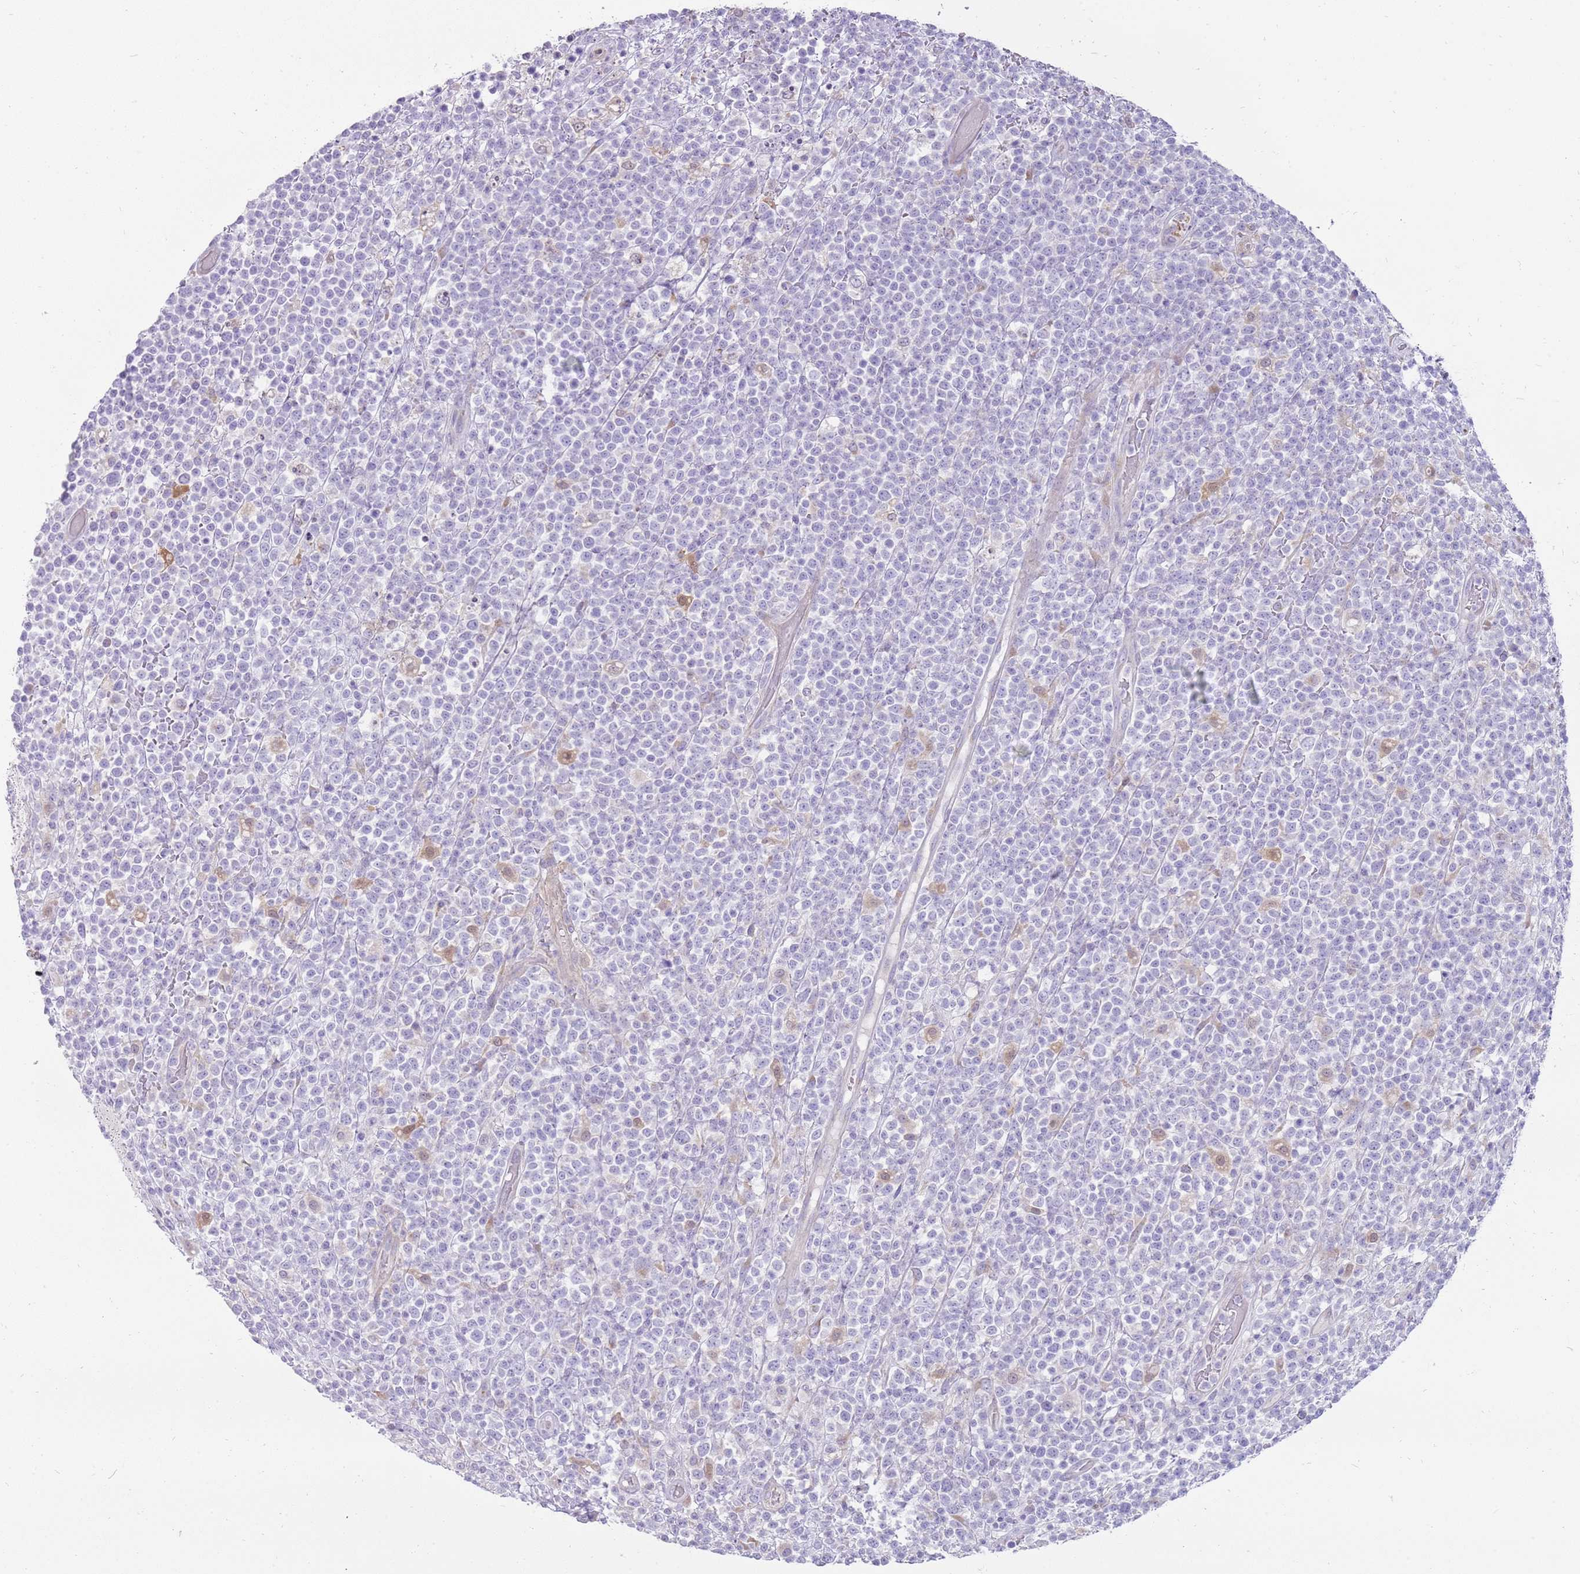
{"staining": {"intensity": "negative", "quantity": "none", "location": "none"}, "tissue": "lymphoma", "cell_type": "Tumor cells", "image_type": "cancer", "snomed": [{"axis": "morphology", "description": "Malignant lymphoma, non-Hodgkin's type, High grade"}, {"axis": "topography", "description": "Colon"}], "caption": "Lymphoma was stained to show a protein in brown. There is no significant expression in tumor cells.", "gene": "DIPK1C", "patient": {"sex": "female", "age": 53}}